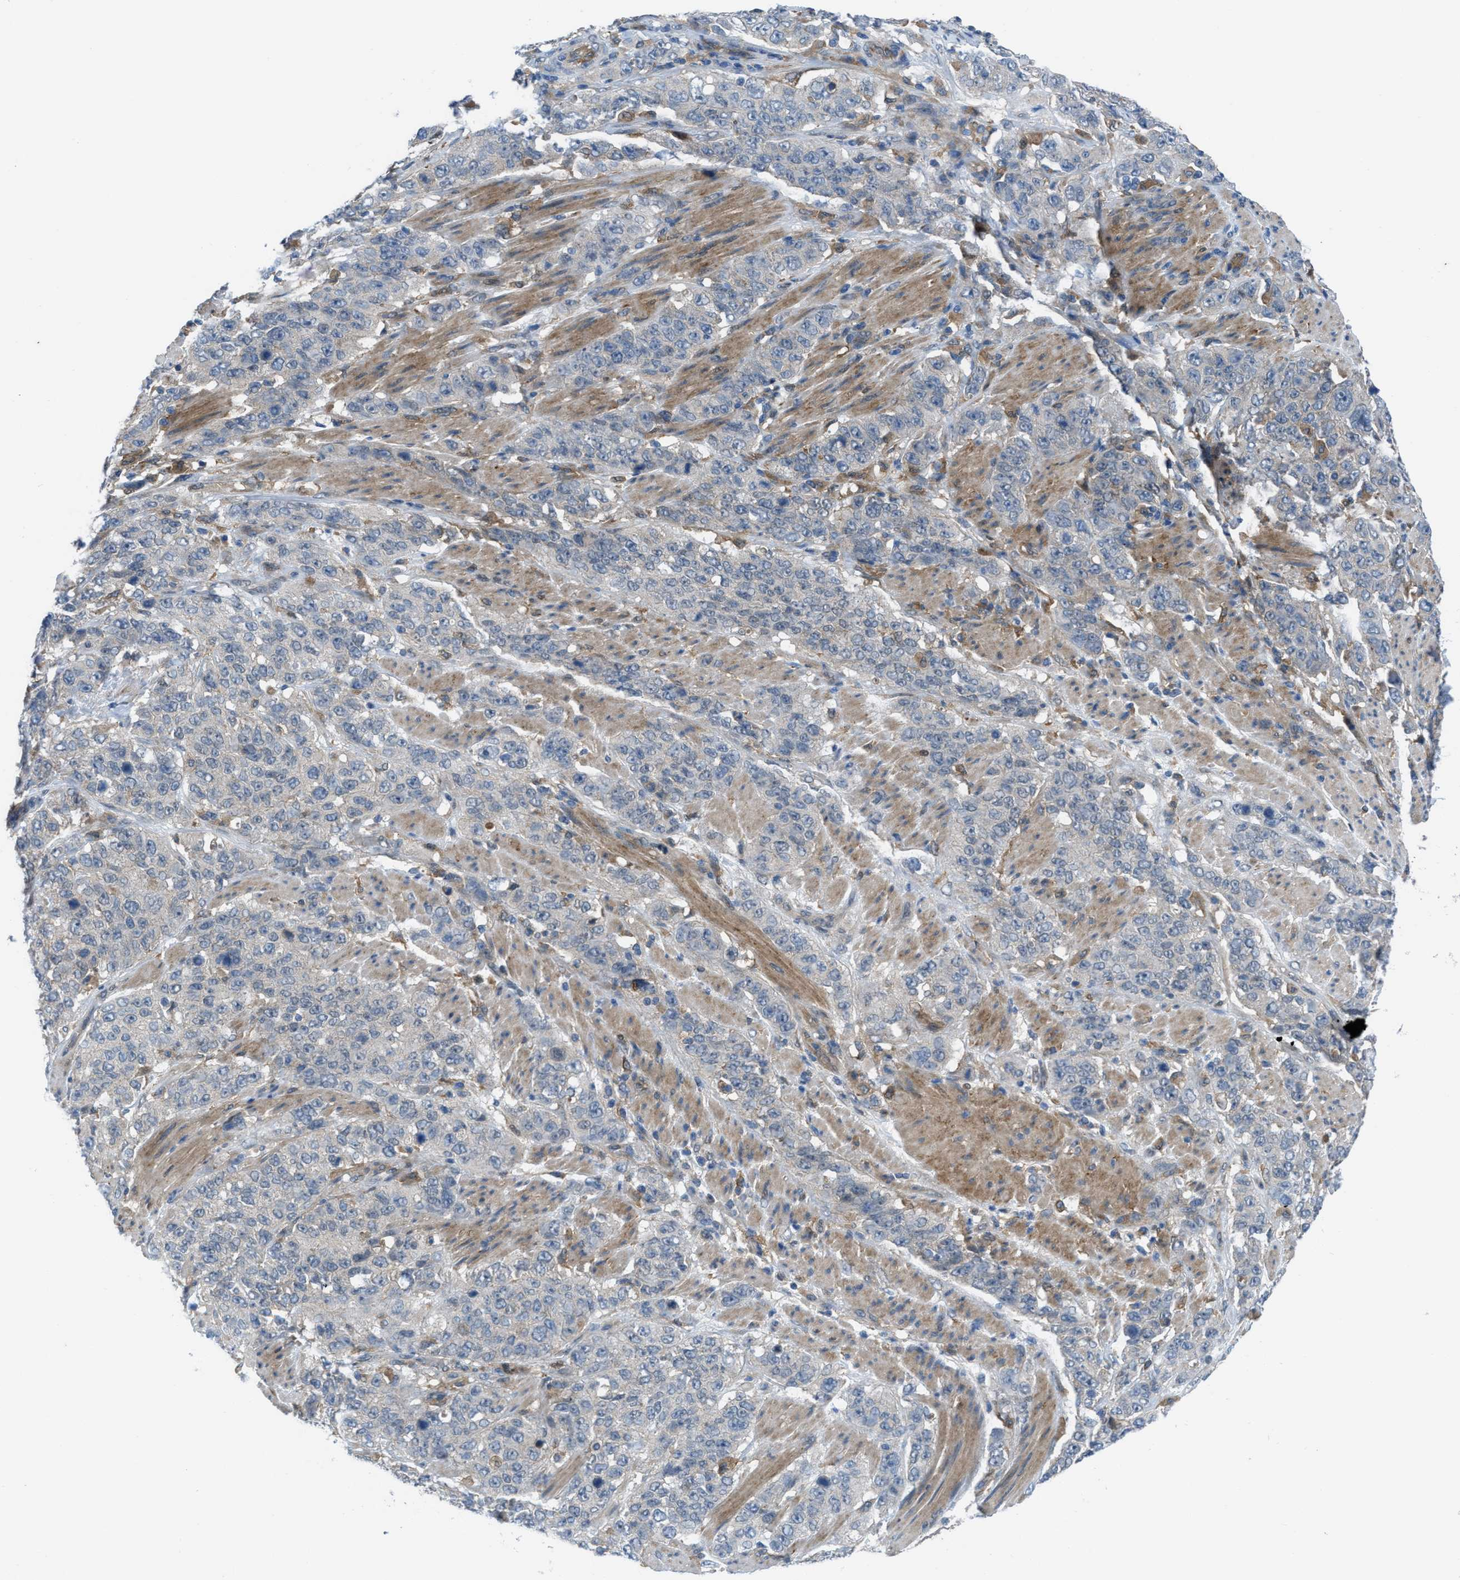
{"staining": {"intensity": "negative", "quantity": "none", "location": "none"}, "tissue": "stomach cancer", "cell_type": "Tumor cells", "image_type": "cancer", "snomed": [{"axis": "morphology", "description": "Adenocarcinoma, NOS"}, {"axis": "topography", "description": "Stomach"}], "caption": "Tumor cells show no significant expression in stomach adenocarcinoma.", "gene": "BAZ2B", "patient": {"sex": "male", "age": 48}}